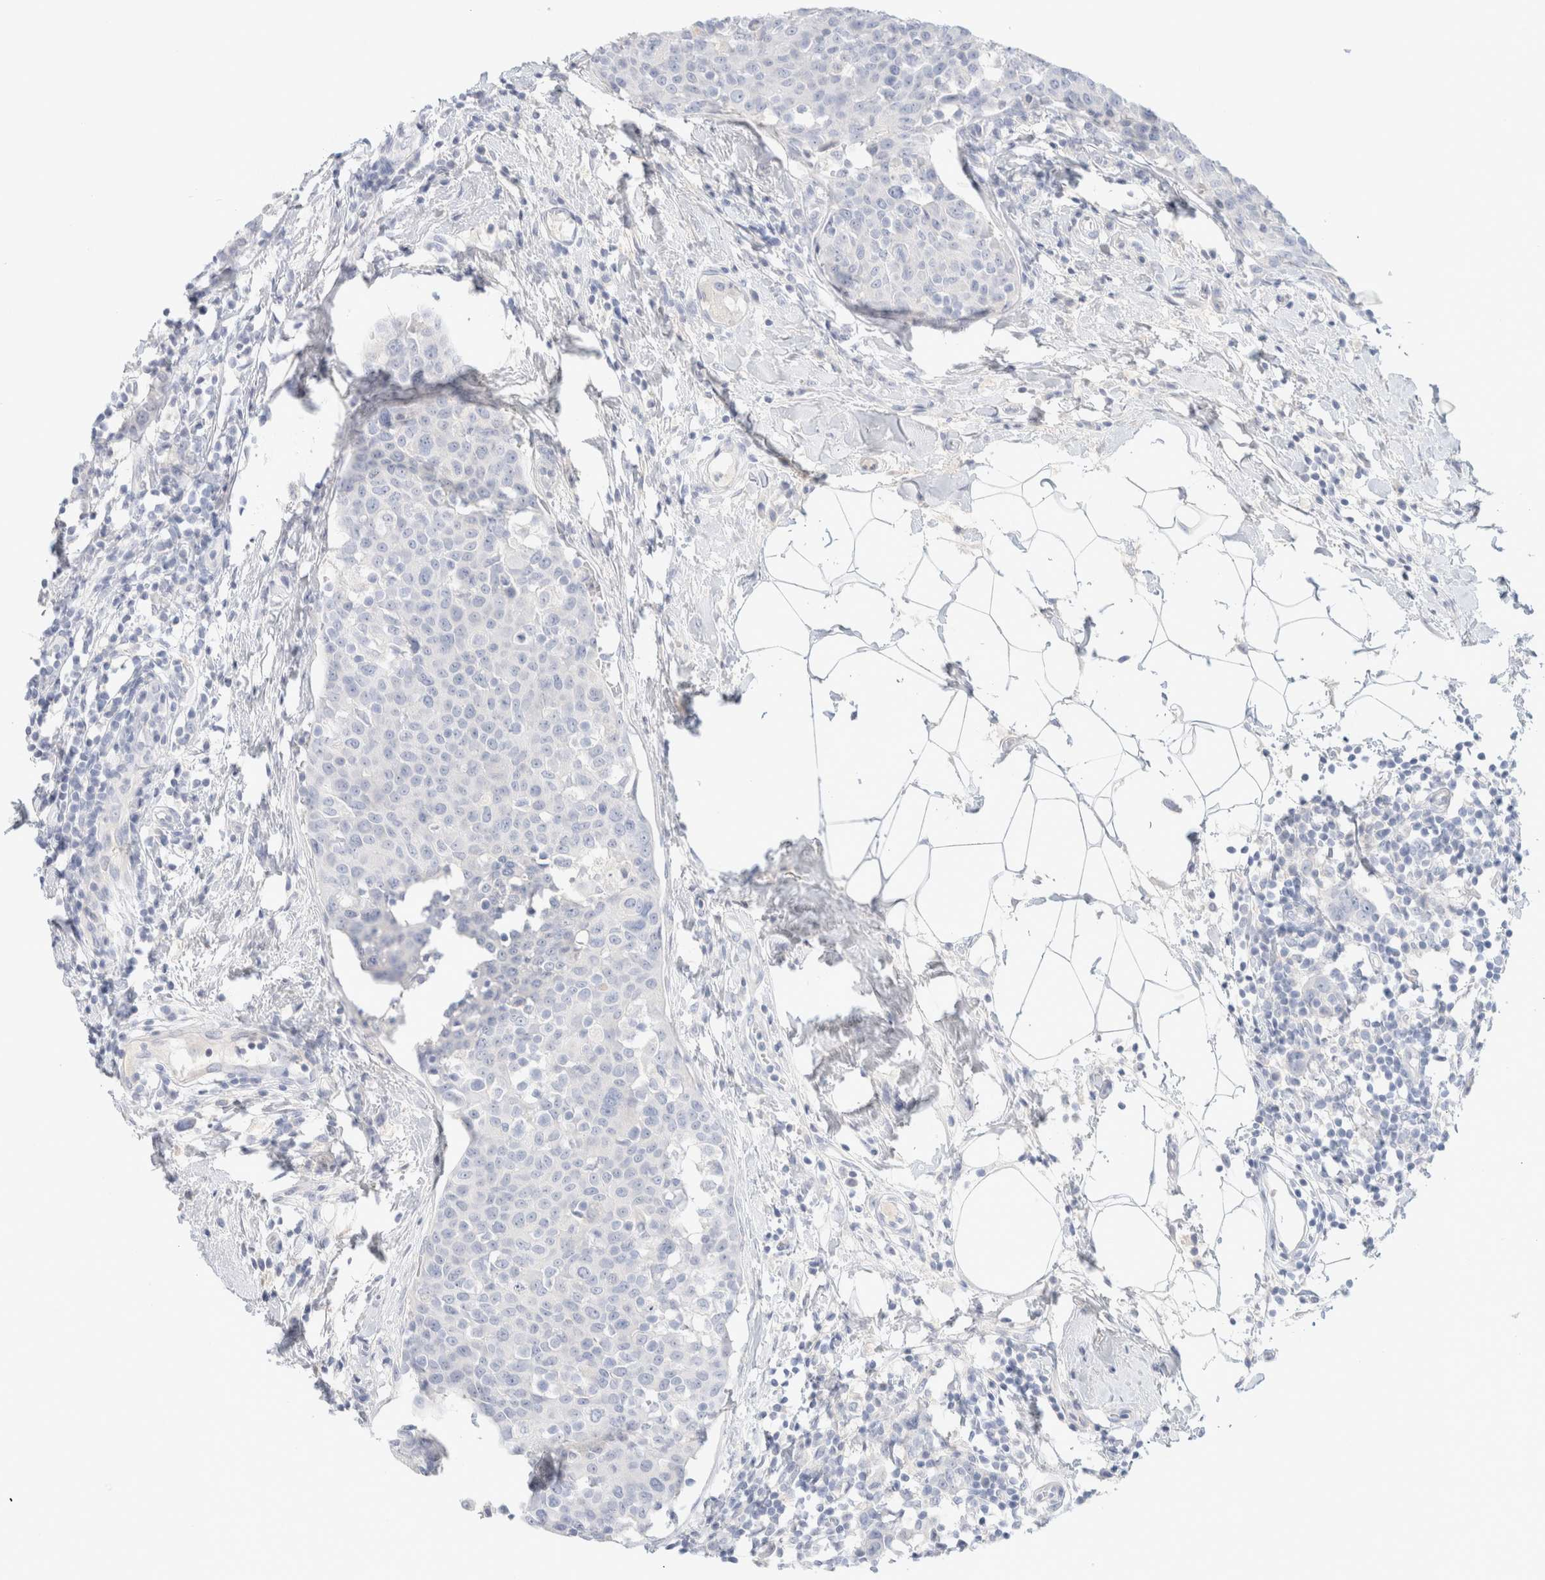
{"staining": {"intensity": "negative", "quantity": "none", "location": "none"}, "tissue": "breast cancer", "cell_type": "Tumor cells", "image_type": "cancer", "snomed": [{"axis": "morphology", "description": "Normal tissue, NOS"}, {"axis": "morphology", "description": "Duct carcinoma"}, {"axis": "topography", "description": "Breast"}], "caption": "A micrograph of intraductal carcinoma (breast) stained for a protein shows no brown staining in tumor cells.", "gene": "CPQ", "patient": {"sex": "female", "age": 37}}